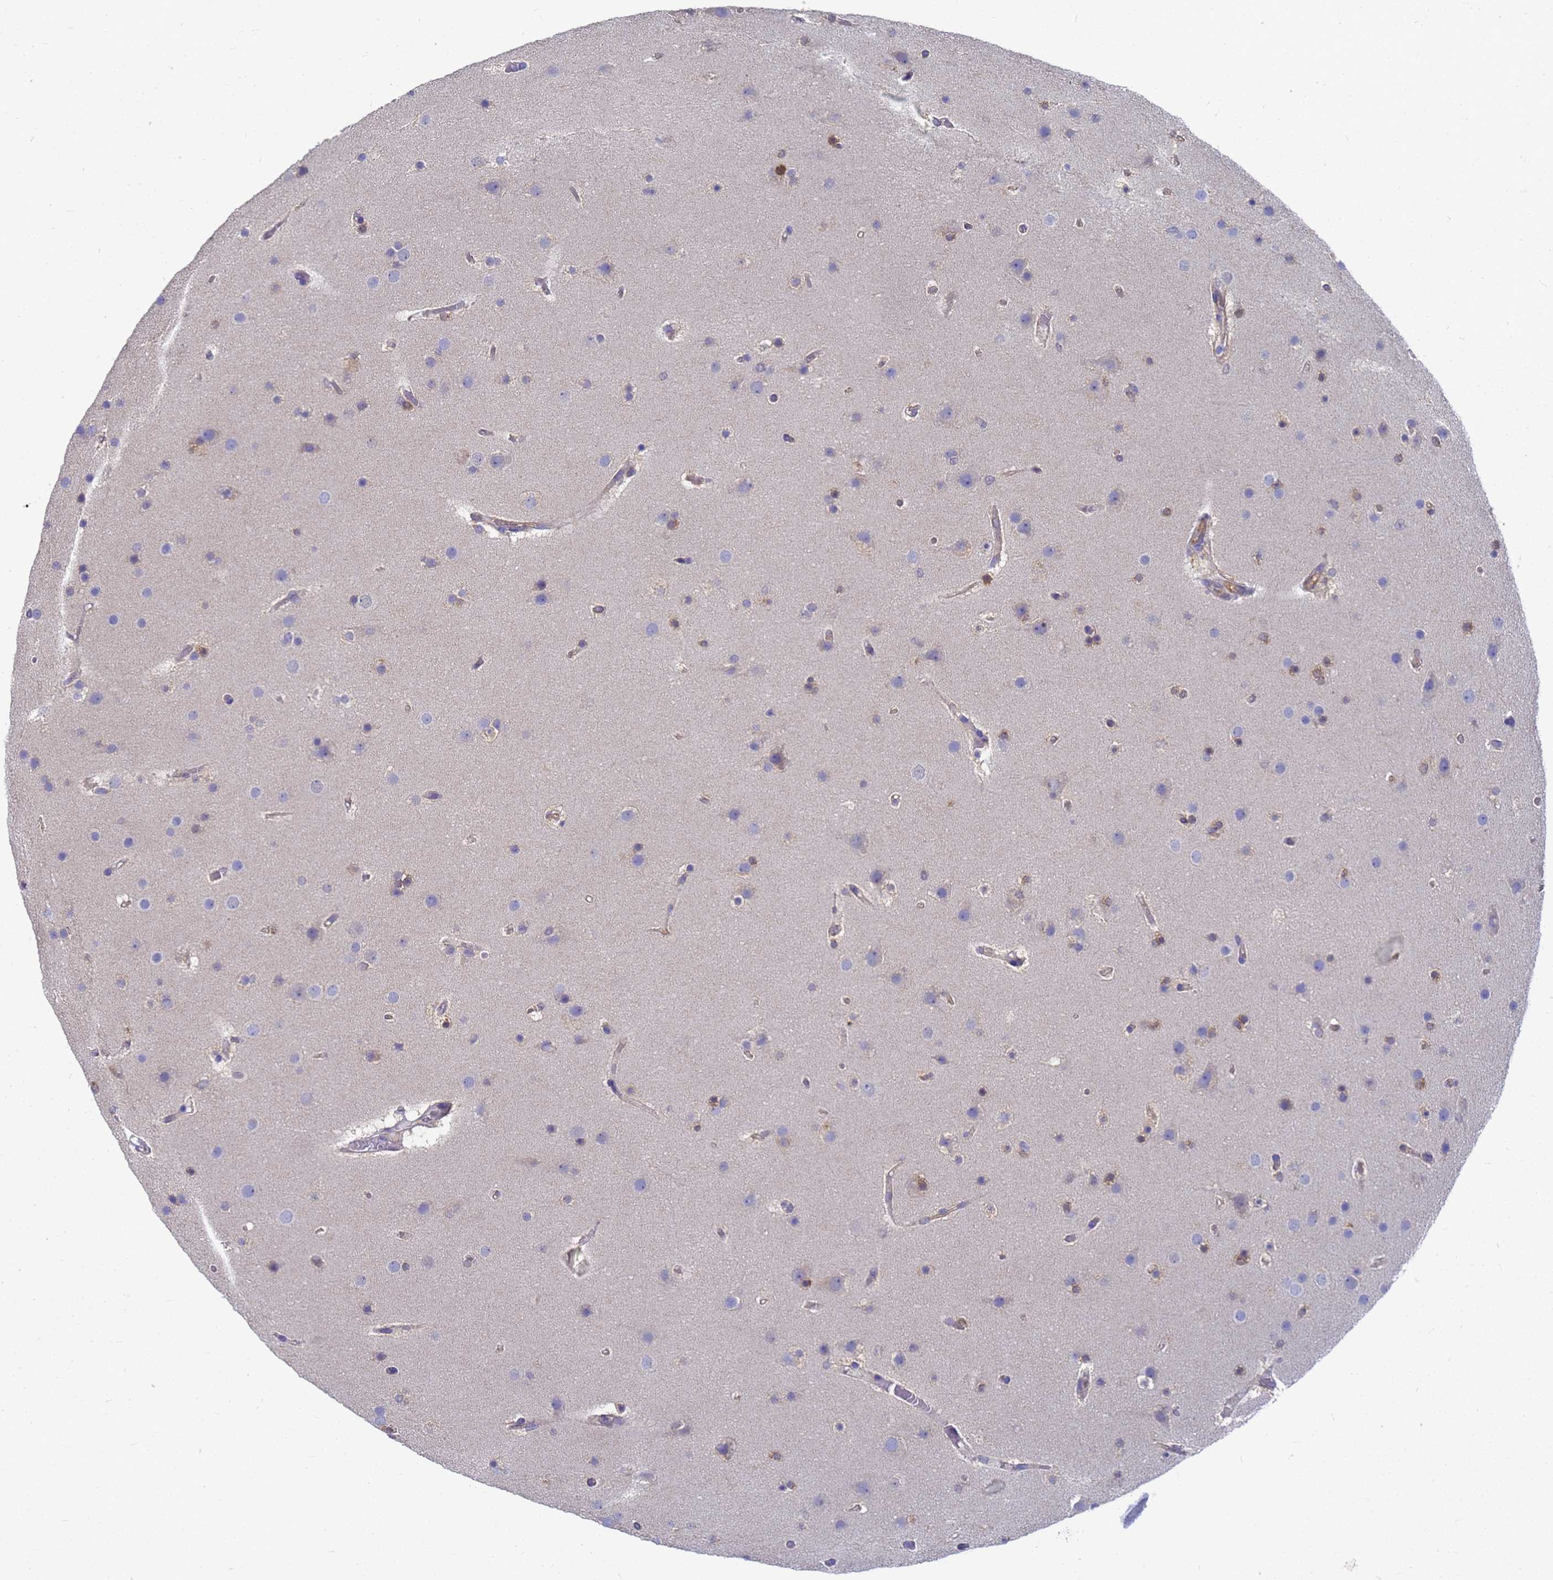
{"staining": {"intensity": "negative", "quantity": "none", "location": "none"}, "tissue": "glioma", "cell_type": "Tumor cells", "image_type": "cancer", "snomed": [{"axis": "morphology", "description": "Glioma, malignant, High grade"}, {"axis": "topography", "description": "Cerebral cortex"}], "caption": "IHC image of neoplastic tissue: malignant glioma (high-grade) stained with DAB shows no significant protein expression in tumor cells.", "gene": "SLC35E2B", "patient": {"sex": "female", "age": 36}}